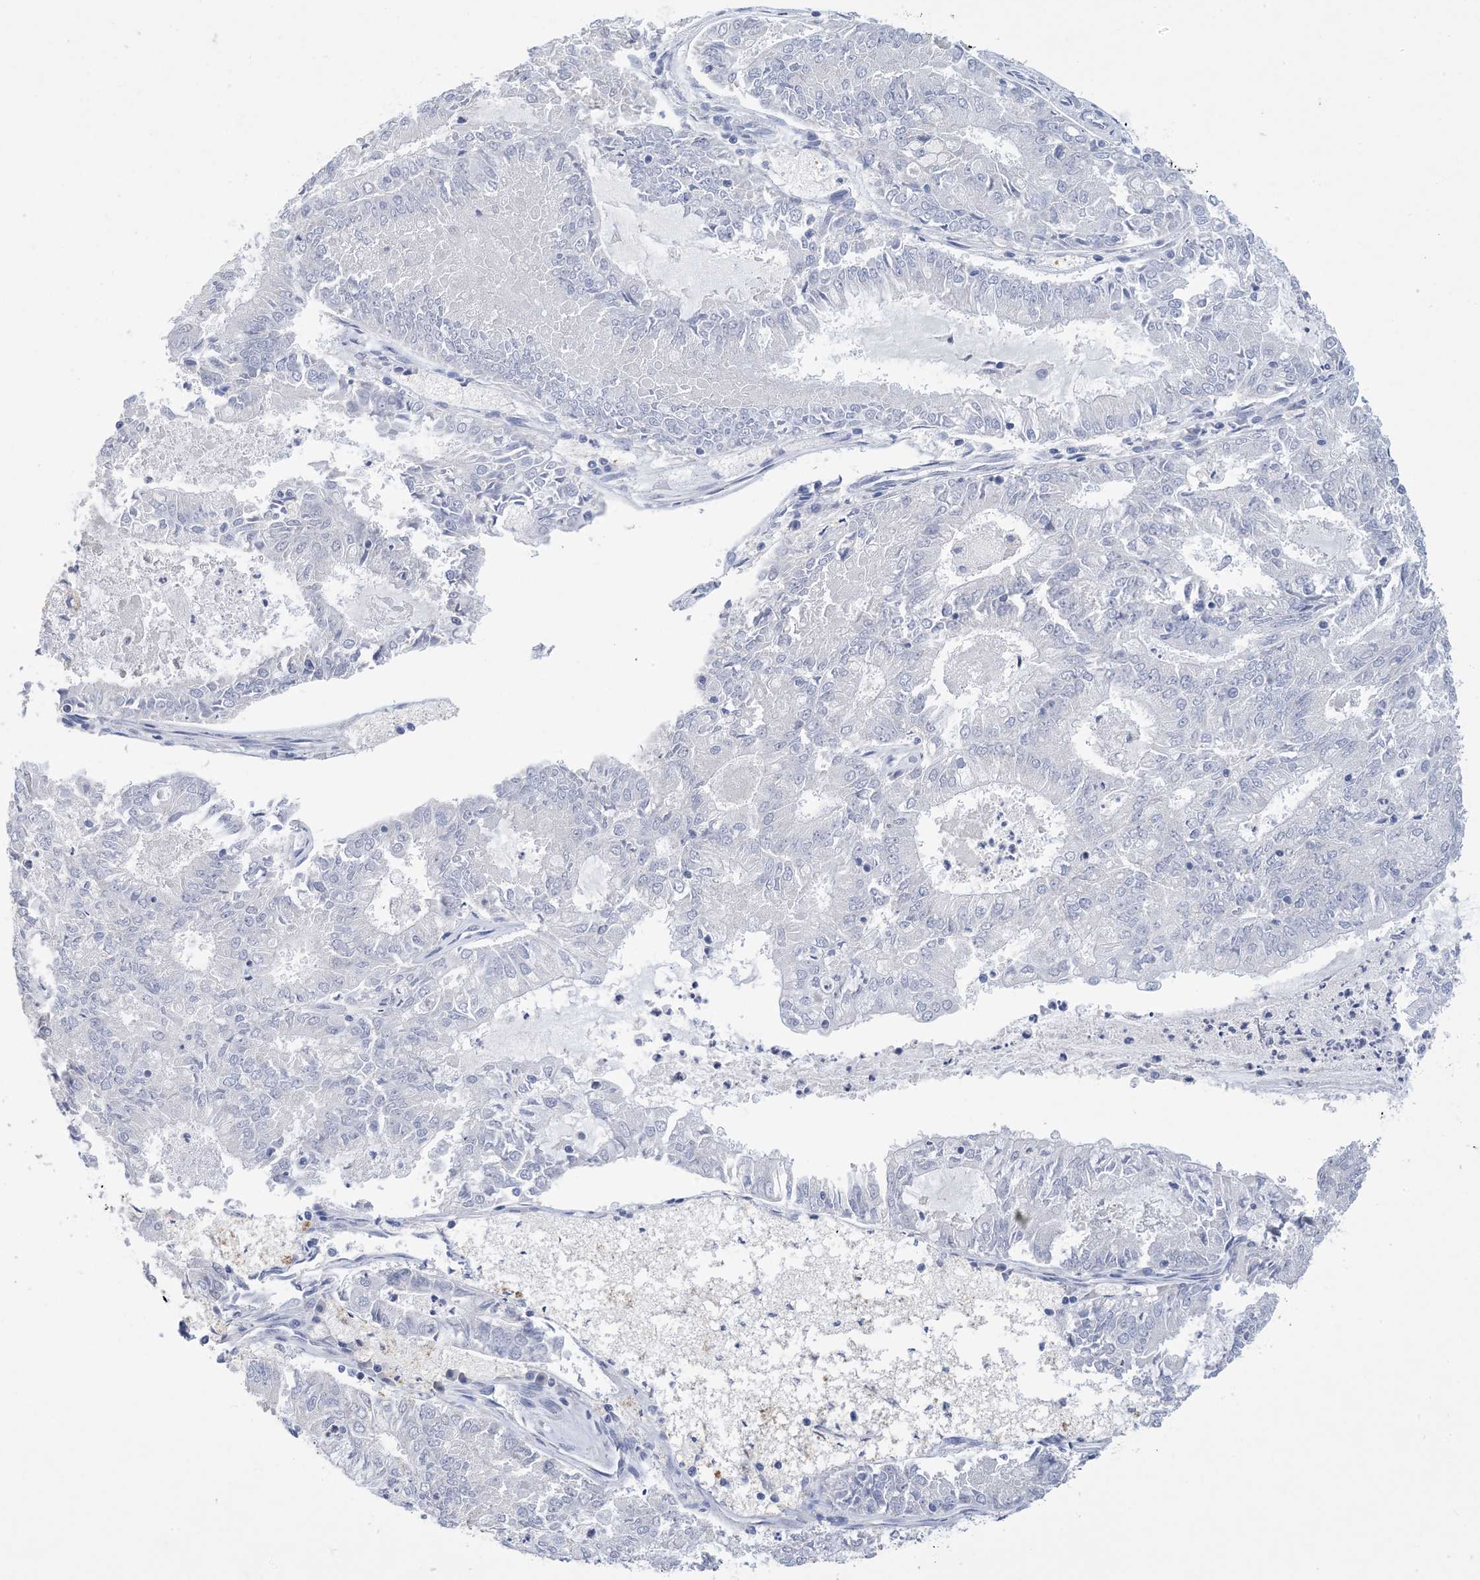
{"staining": {"intensity": "negative", "quantity": "none", "location": "none"}, "tissue": "endometrial cancer", "cell_type": "Tumor cells", "image_type": "cancer", "snomed": [{"axis": "morphology", "description": "Adenocarcinoma, NOS"}, {"axis": "topography", "description": "Endometrium"}], "caption": "Tumor cells are negative for protein expression in human adenocarcinoma (endometrial).", "gene": "DSC3", "patient": {"sex": "female", "age": 57}}